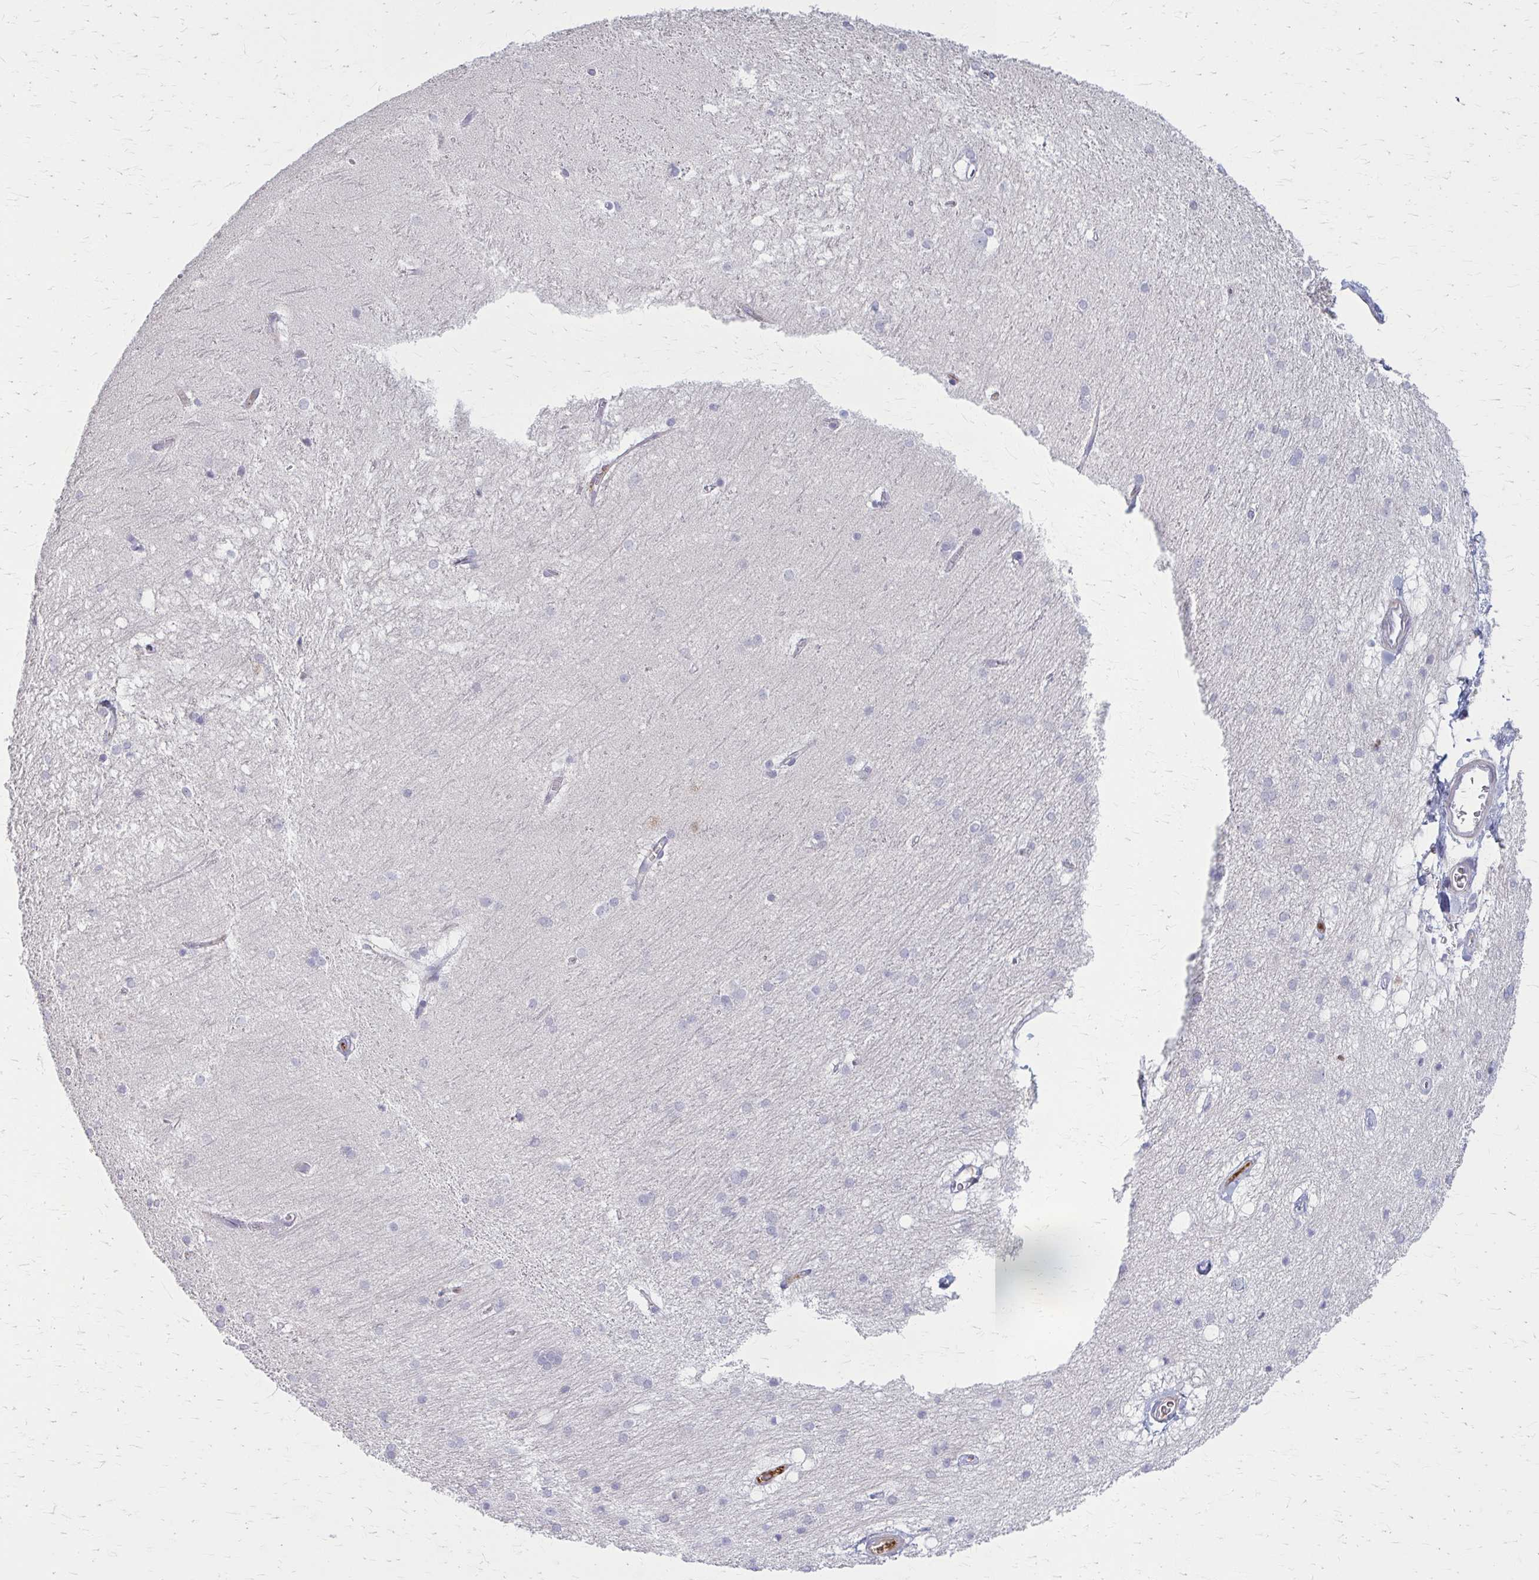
{"staining": {"intensity": "negative", "quantity": "none", "location": "none"}, "tissue": "hippocampus", "cell_type": "Glial cells", "image_type": "normal", "snomed": [{"axis": "morphology", "description": "Normal tissue, NOS"}, {"axis": "topography", "description": "Cerebral cortex"}, {"axis": "topography", "description": "Hippocampus"}], "caption": "Image shows no protein positivity in glial cells of benign hippocampus. (Immunohistochemistry, brightfield microscopy, high magnification).", "gene": "SERPIND1", "patient": {"sex": "female", "age": 19}}